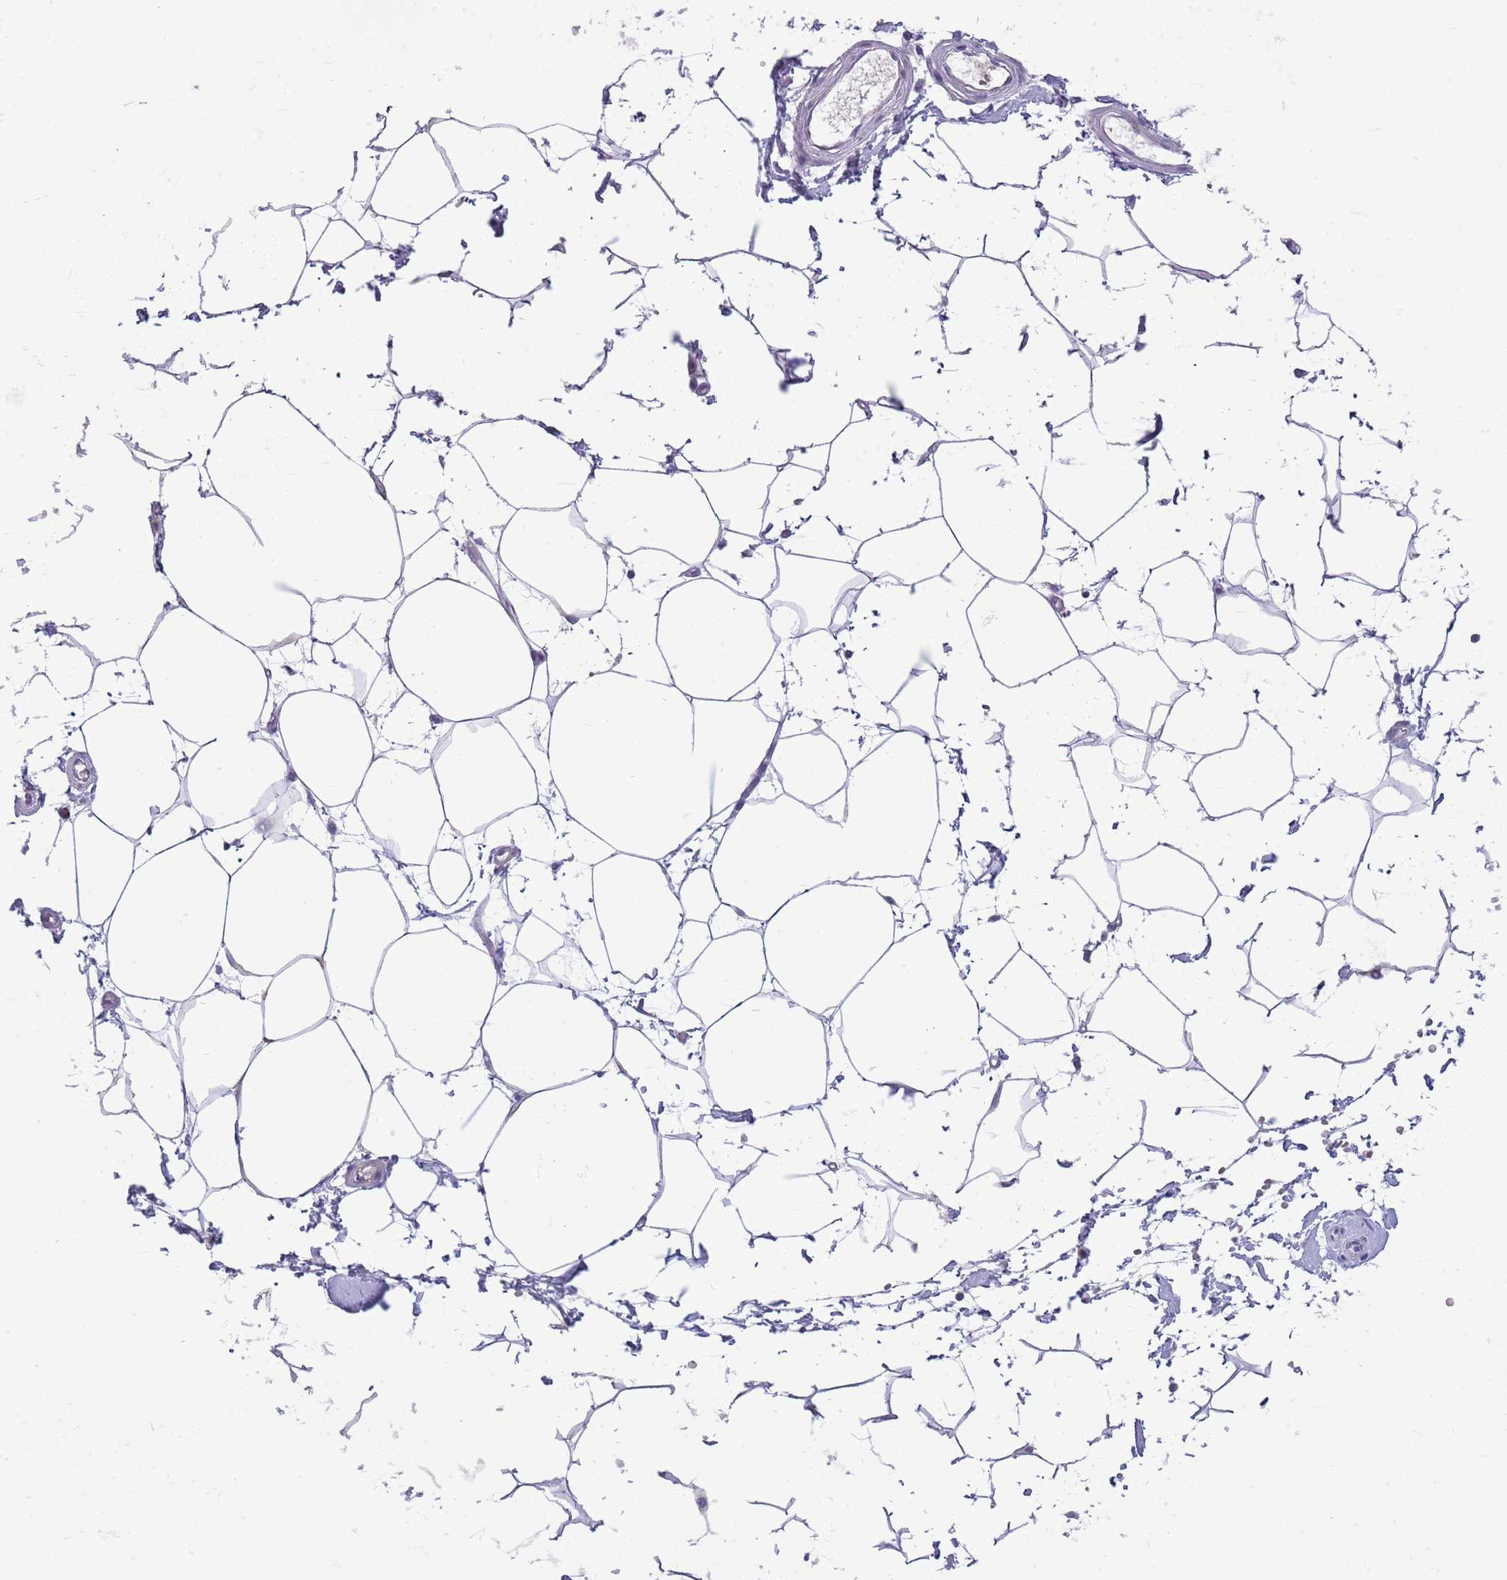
{"staining": {"intensity": "negative", "quantity": "none", "location": "none"}, "tissue": "adipose tissue", "cell_type": "Adipocytes", "image_type": "normal", "snomed": [{"axis": "morphology", "description": "Normal tissue, NOS"}, {"axis": "topography", "description": "Soft tissue"}, {"axis": "topography", "description": "Adipose tissue"}, {"axis": "topography", "description": "Vascular tissue"}, {"axis": "topography", "description": "Peripheral nerve tissue"}], "caption": "An immunohistochemistry (IHC) photomicrograph of unremarkable adipose tissue is shown. There is no staining in adipocytes of adipose tissue. Nuclei are stained in blue.", "gene": "DDHD1", "patient": {"sex": "male", "age": 74}}